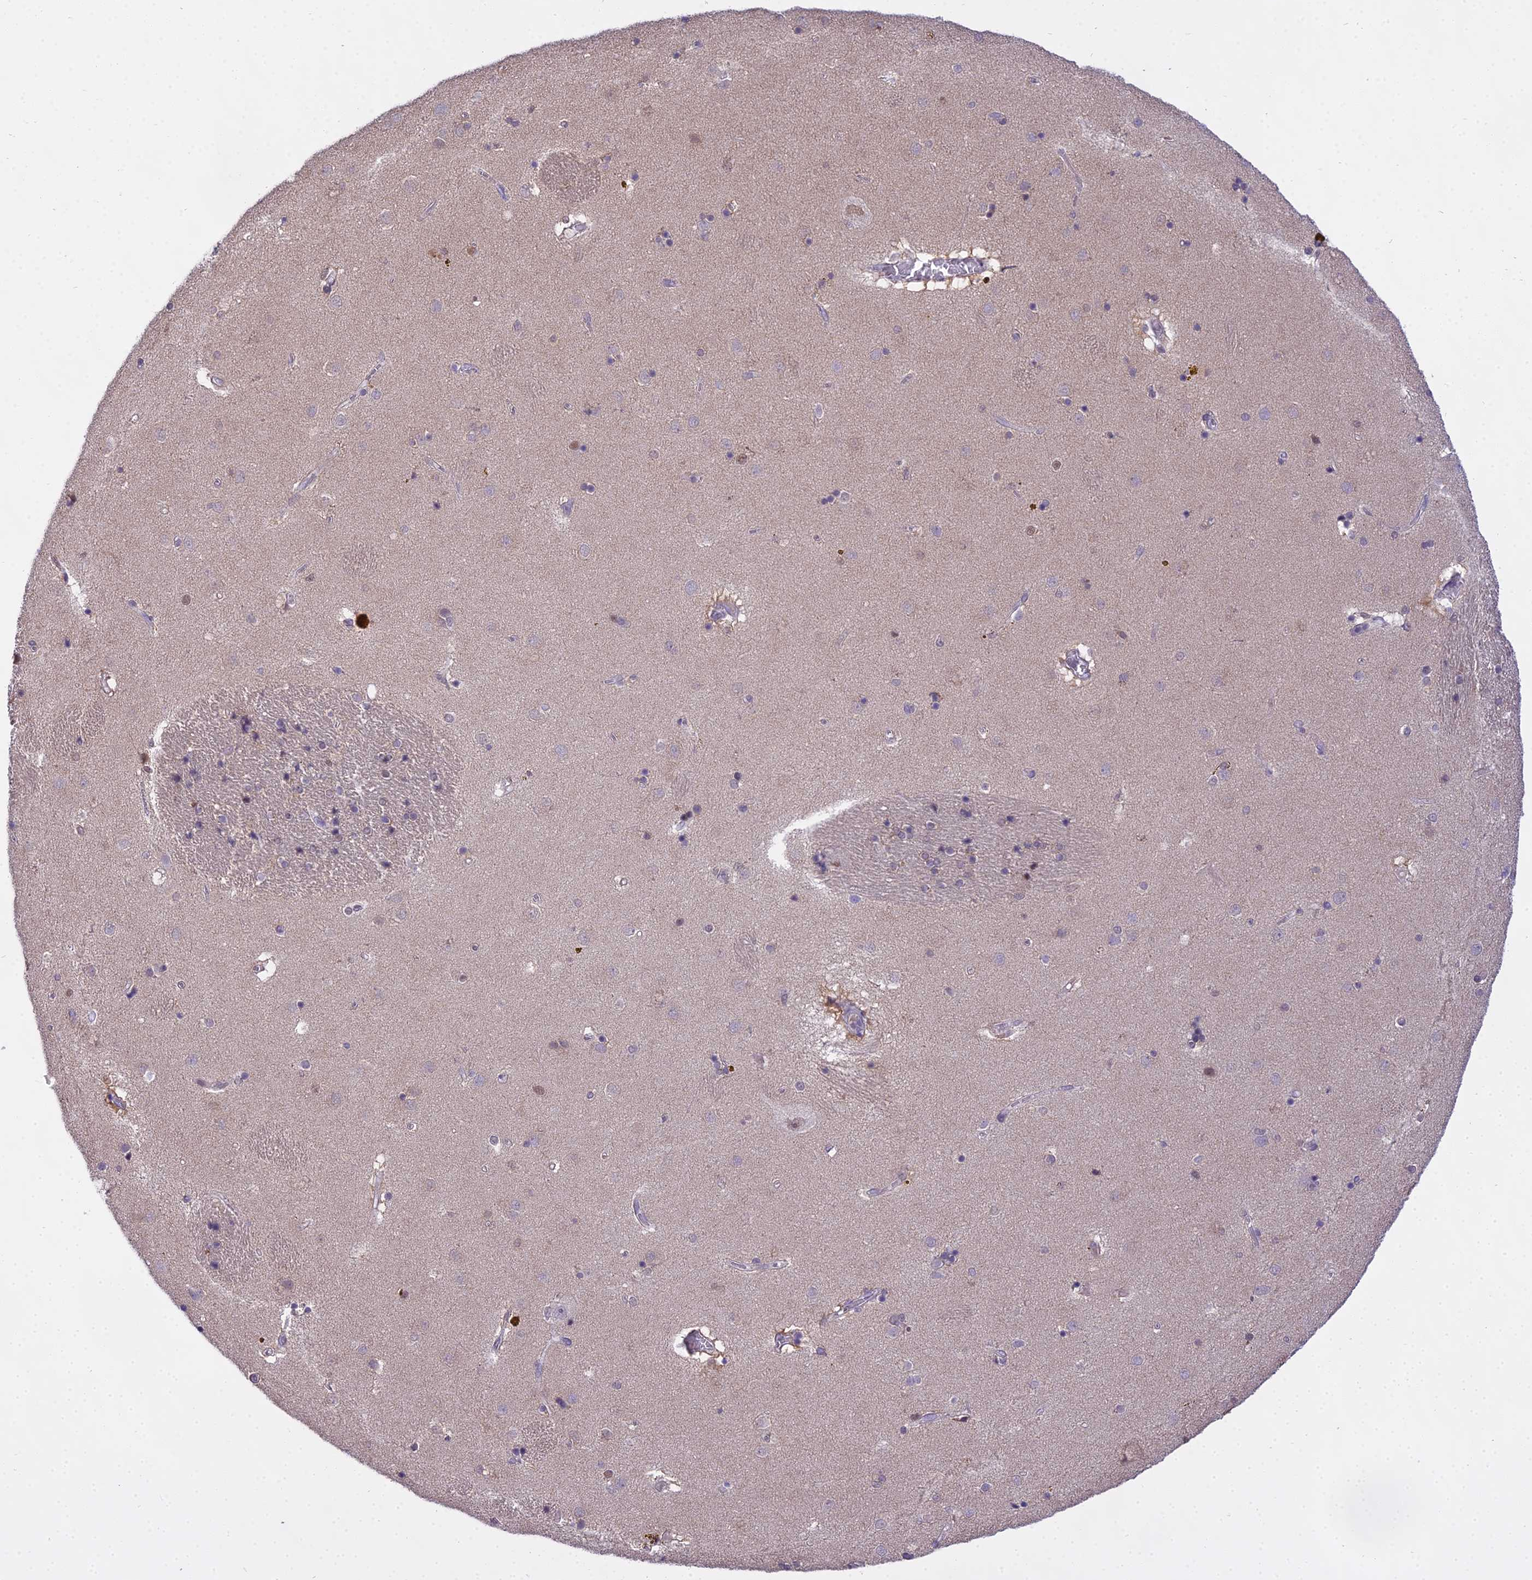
{"staining": {"intensity": "negative", "quantity": "none", "location": "none"}, "tissue": "caudate", "cell_type": "Glial cells", "image_type": "normal", "snomed": [{"axis": "morphology", "description": "Normal tissue, NOS"}, {"axis": "topography", "description": "Lateral ventricle wall"}], "caption": "A histopathology image of caudate stained for a protein reveals no brown staining in glial cells.", "gene": "MAT2A", "patient": {"sex": "male", "age": 70}}